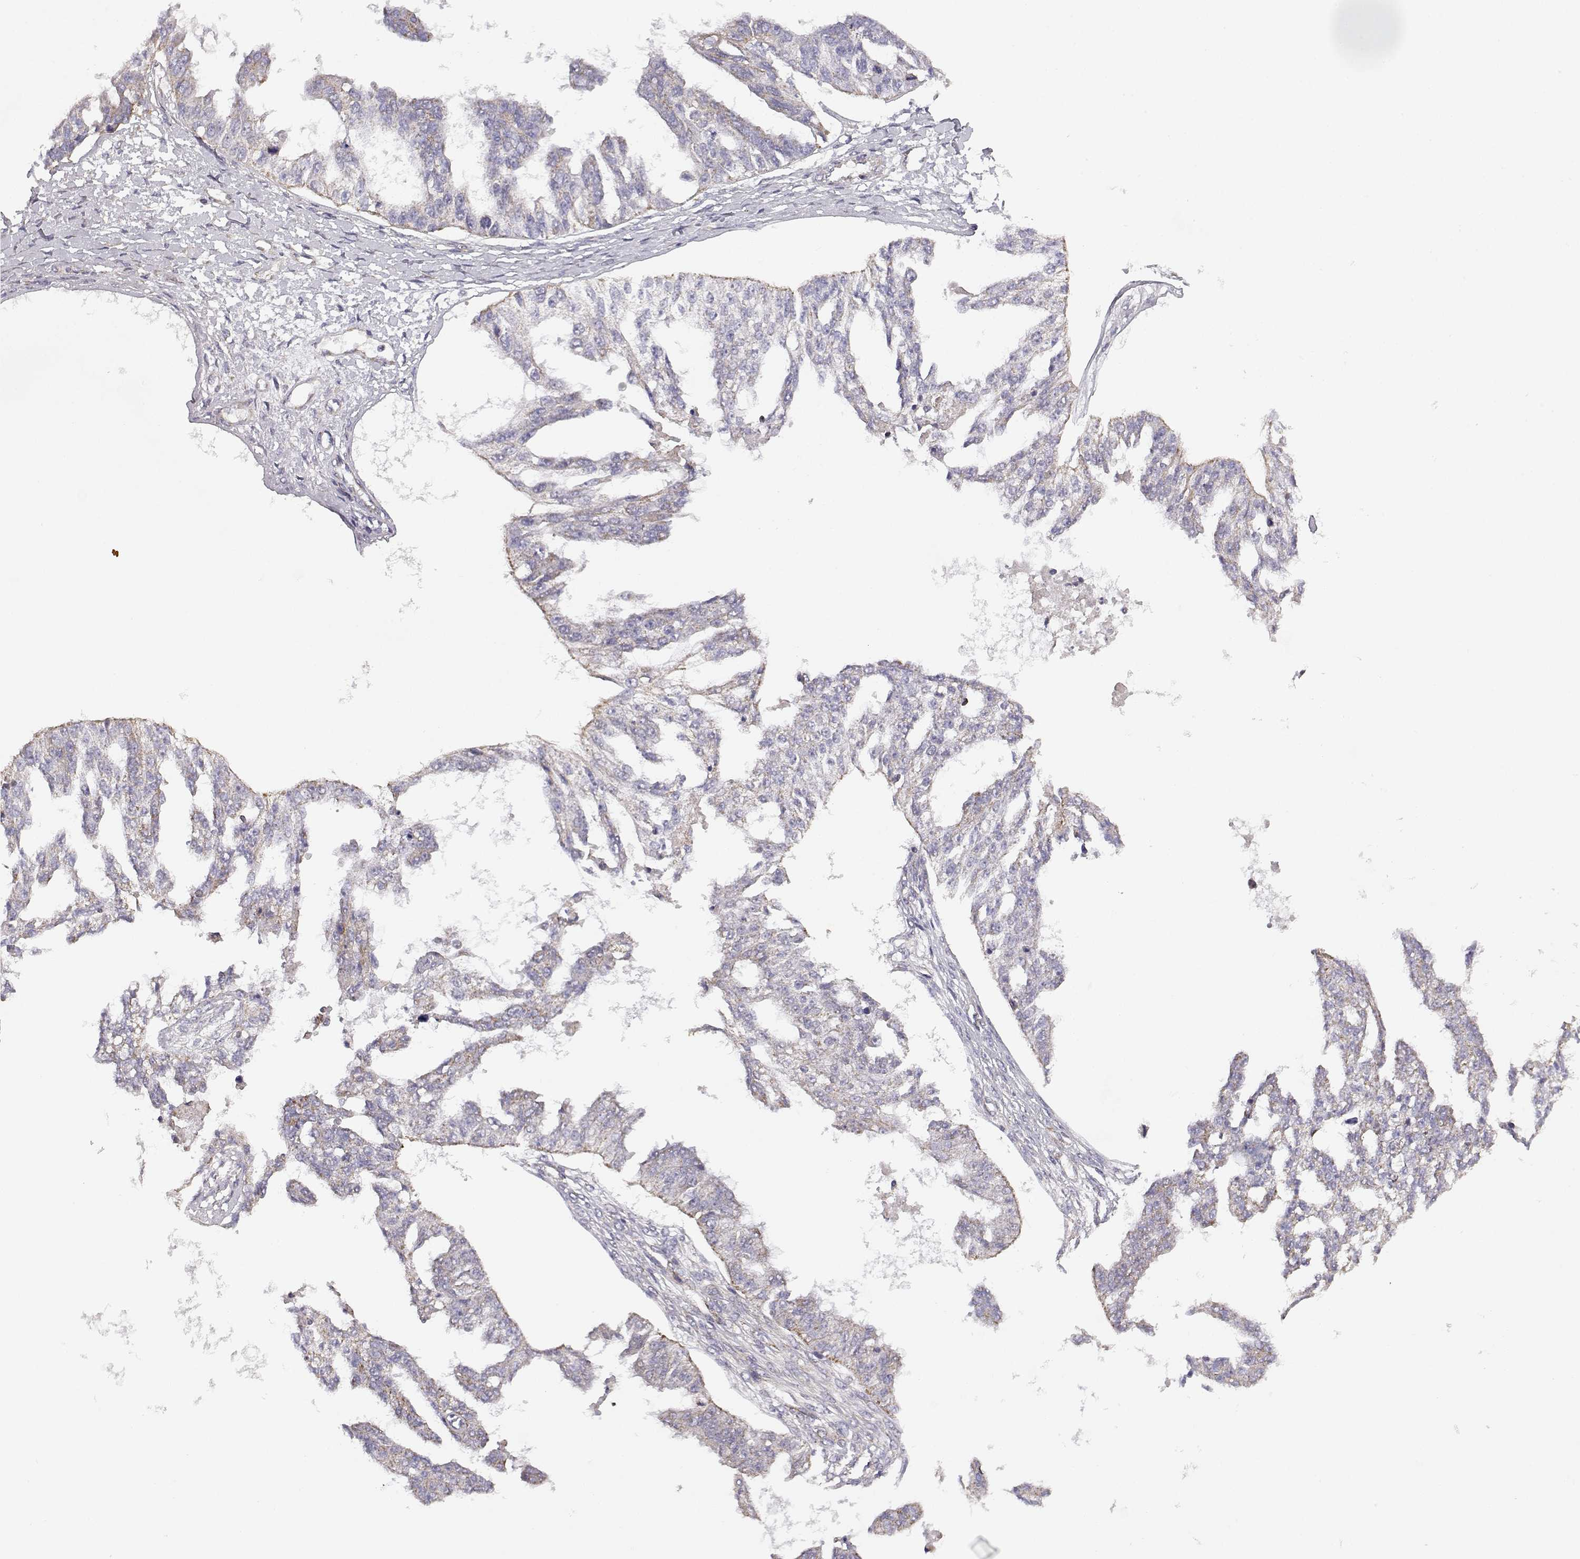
{"staining": {"intensity": "weak", "quantity": "<25%", "location": "cytoplasmic/membranous"}, "tissue": "ovarian cancer", "cell_type": "Tumor cells", "image_type": "cancer", "snomed": [{"axis": "morphology", "description": "Cystadenocarcinoma, serous, NOS"}, {"axis": "topography", "description": "Ovary"}], "caption": "The photomicrograph demonstrates no staining of tumor cells in ovarian cancer (serous cystadenocarcinoma).", "gene": "DDC", "patient": {"sex": "female", "age": 58}}